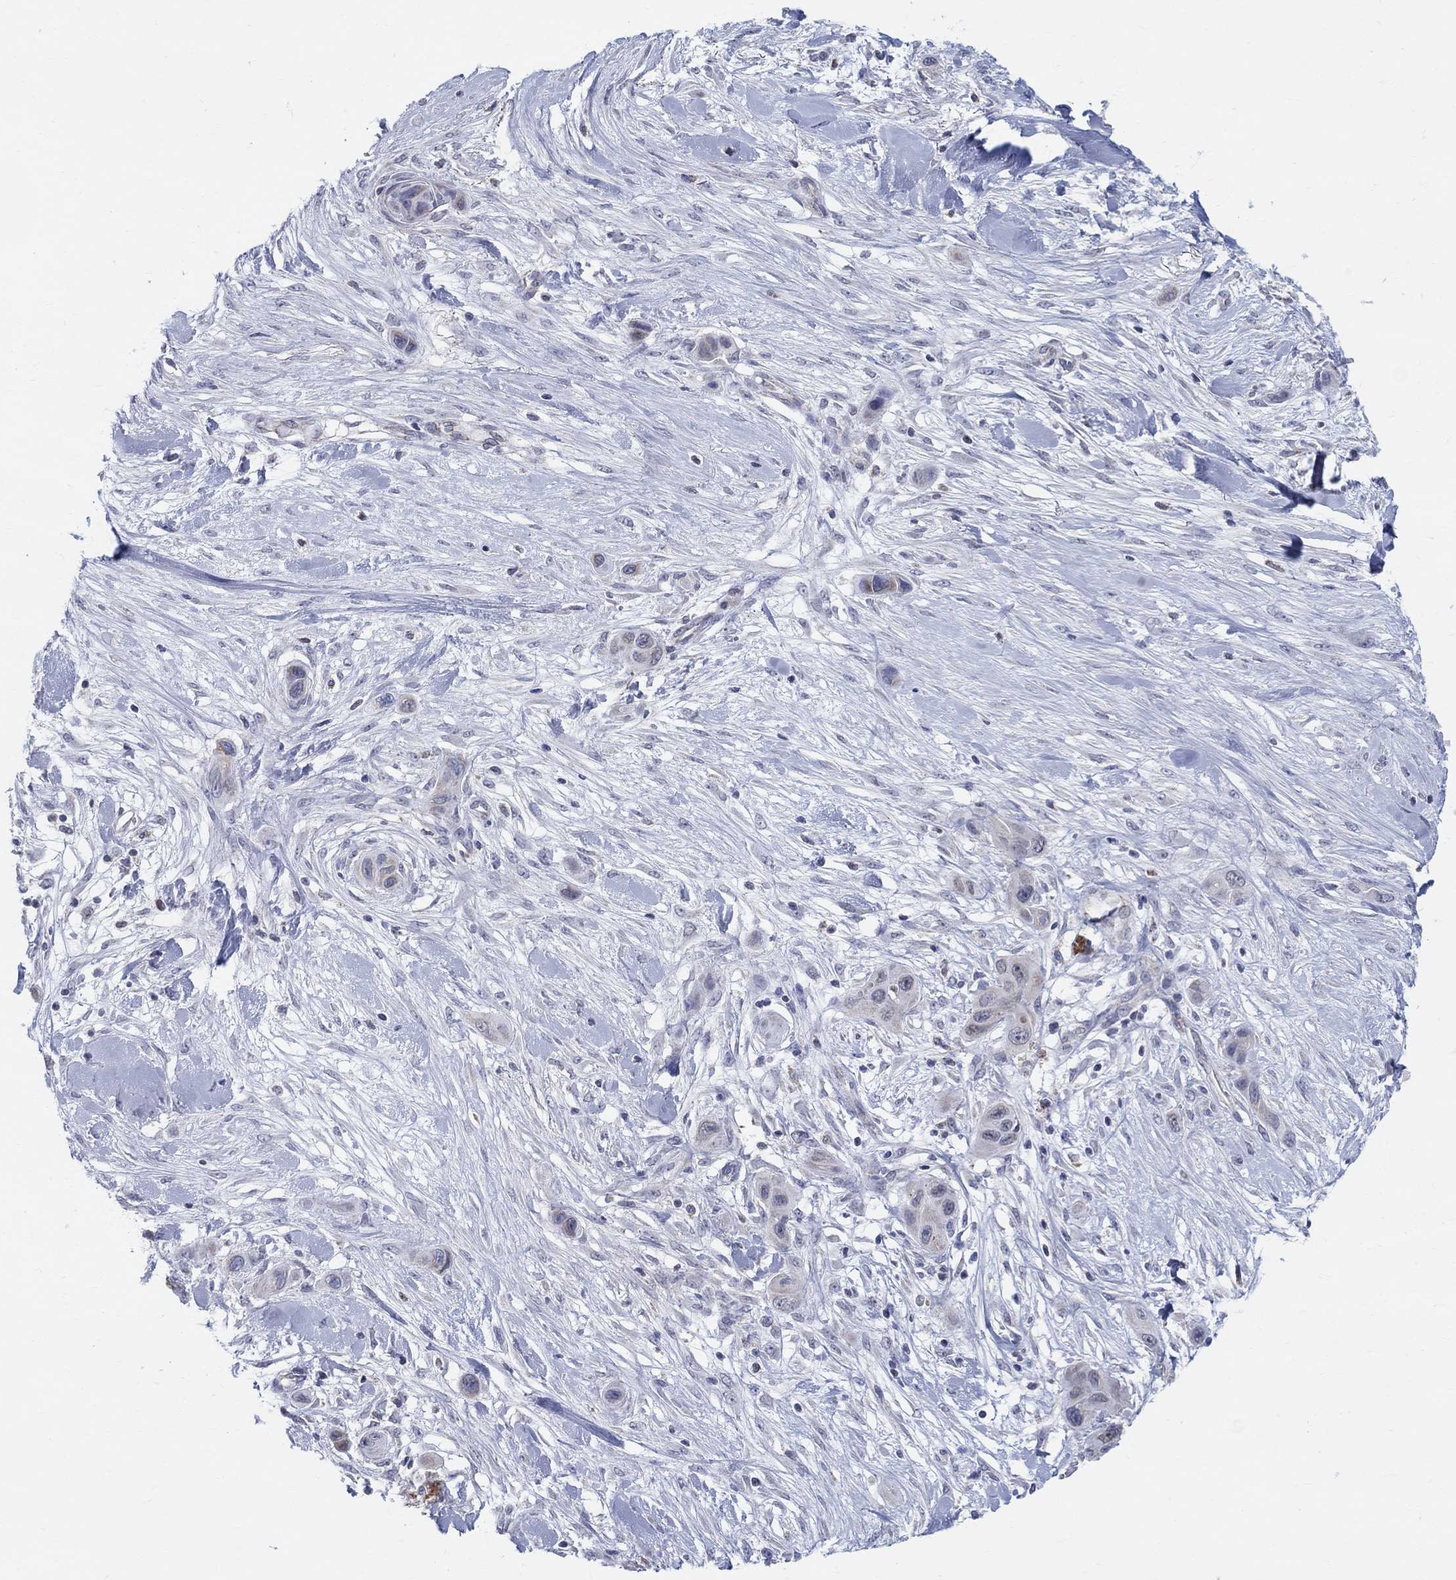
{"staining": {"intensity": "negative", "quantity": "none", "location": "none"}, "tissue": "skin cancer", "cell_type": "Tumor cells", "image_type": "cancer", "snomed": [{"axis": "morphology", "description": "Squamous cell carcinoma, NOS"}, {"axis": "topography", "description": "Skin"}], "caption": "High power microscopy photomicrograph of an IHC image of skin squamous cell carcinoma, revealing no significant expression in tumor cells.", "gene": "KISS1R", "patient": {"sex": "male", "age": 79}}